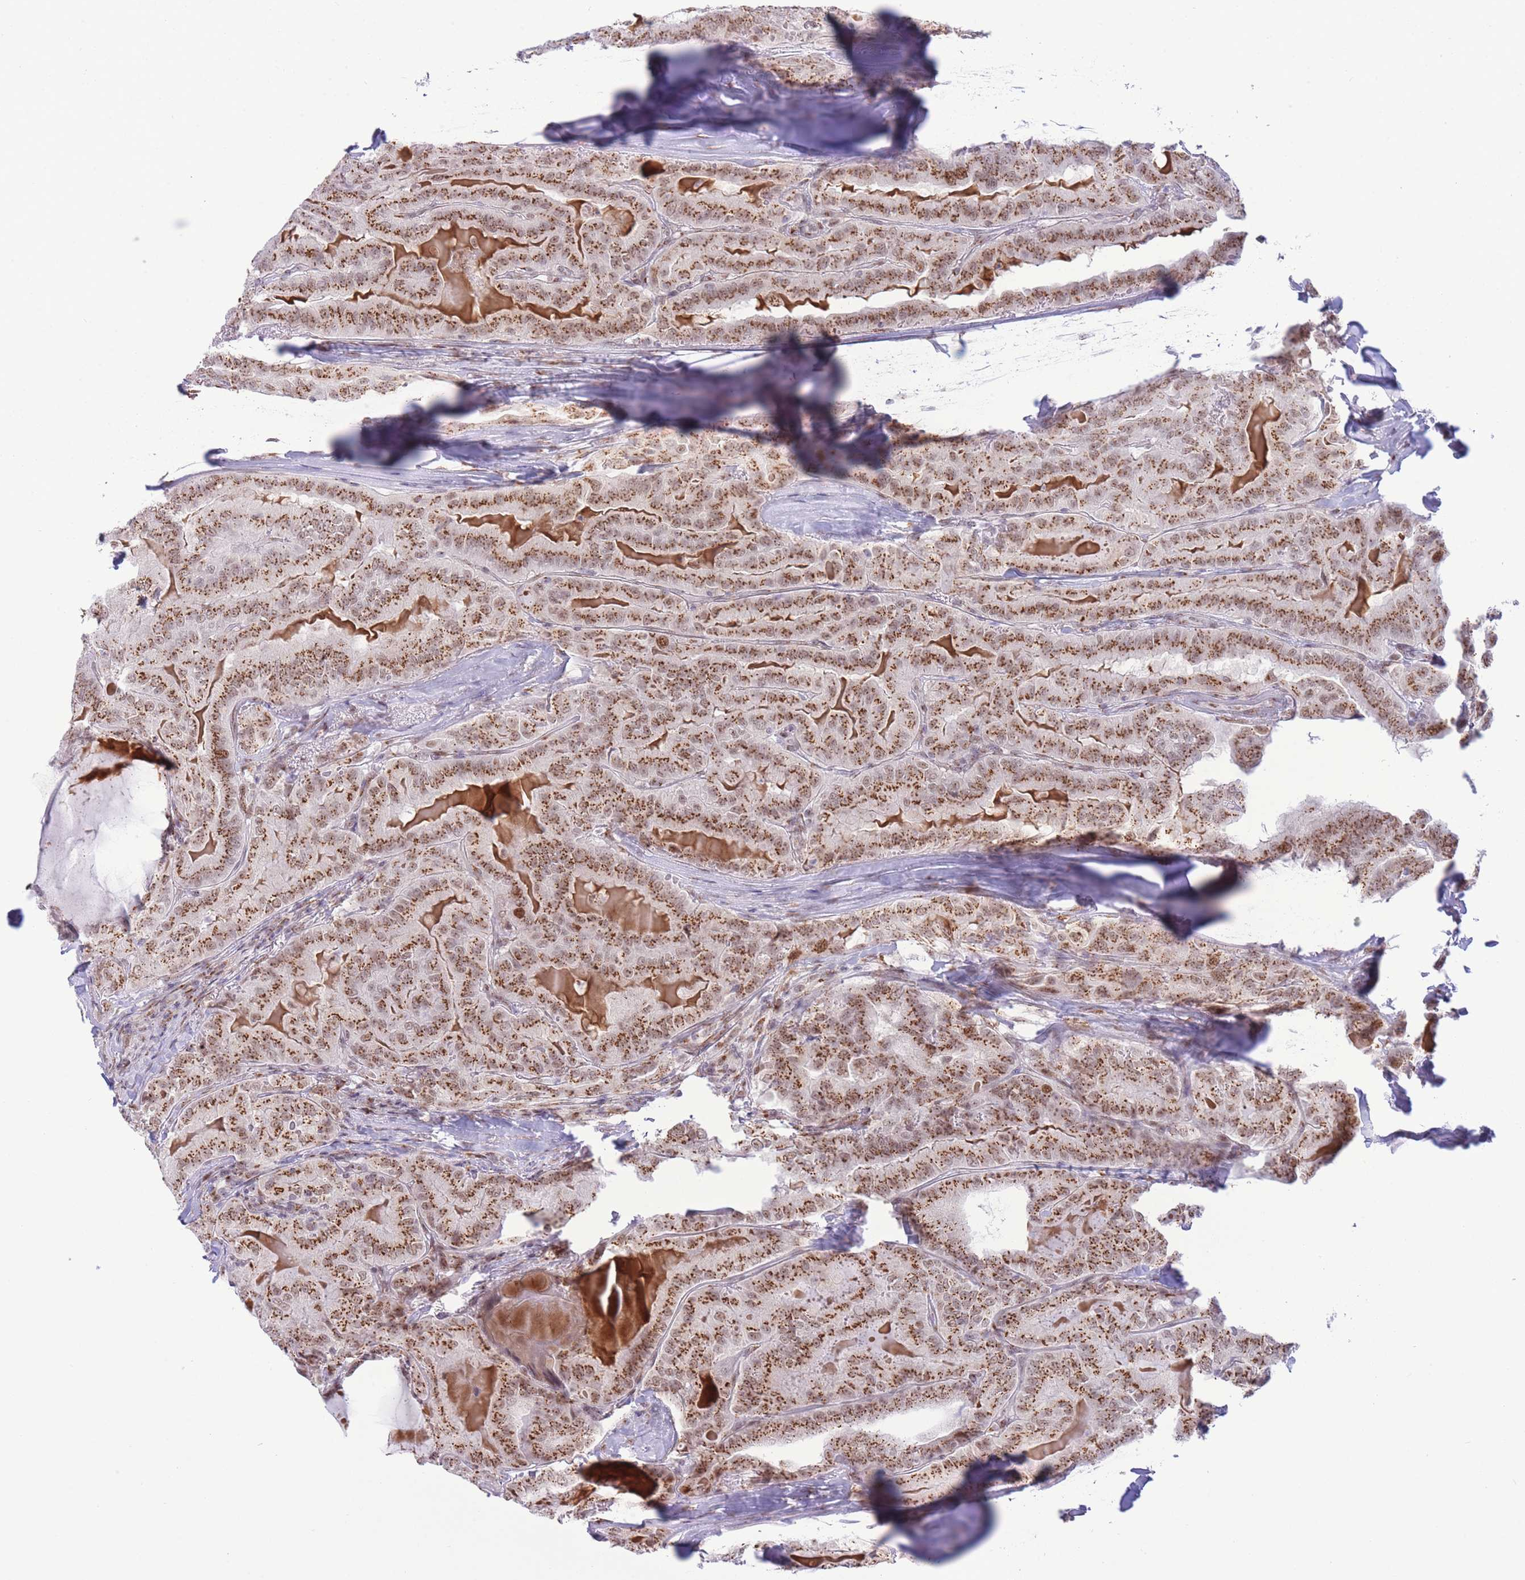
{"staining": {"intensity": "strong", "quantity": ">75%", "location": "cytoplasmic/membranous,nuclear"}, "tissue": "thyroid cancer", "cell_type": "Tumor cells", "image_type": "cancer", "snomed": [{"axis": "morphology", "description": "Papillary adenocarcinoma, NOS"}, {"axis": "topography", "description": "Thyroid gland"}], "caption": "Protein expression analysis of human thyroid cancer reveals strong cytoplasmic/membranous and nuclear positivity in approximately >75% of tumor cells. (brown staining indicates protein expression, while blue staining denotes nuclei).", "gene": "INO80C", "patient": {"sex": "female", "age": 68}}